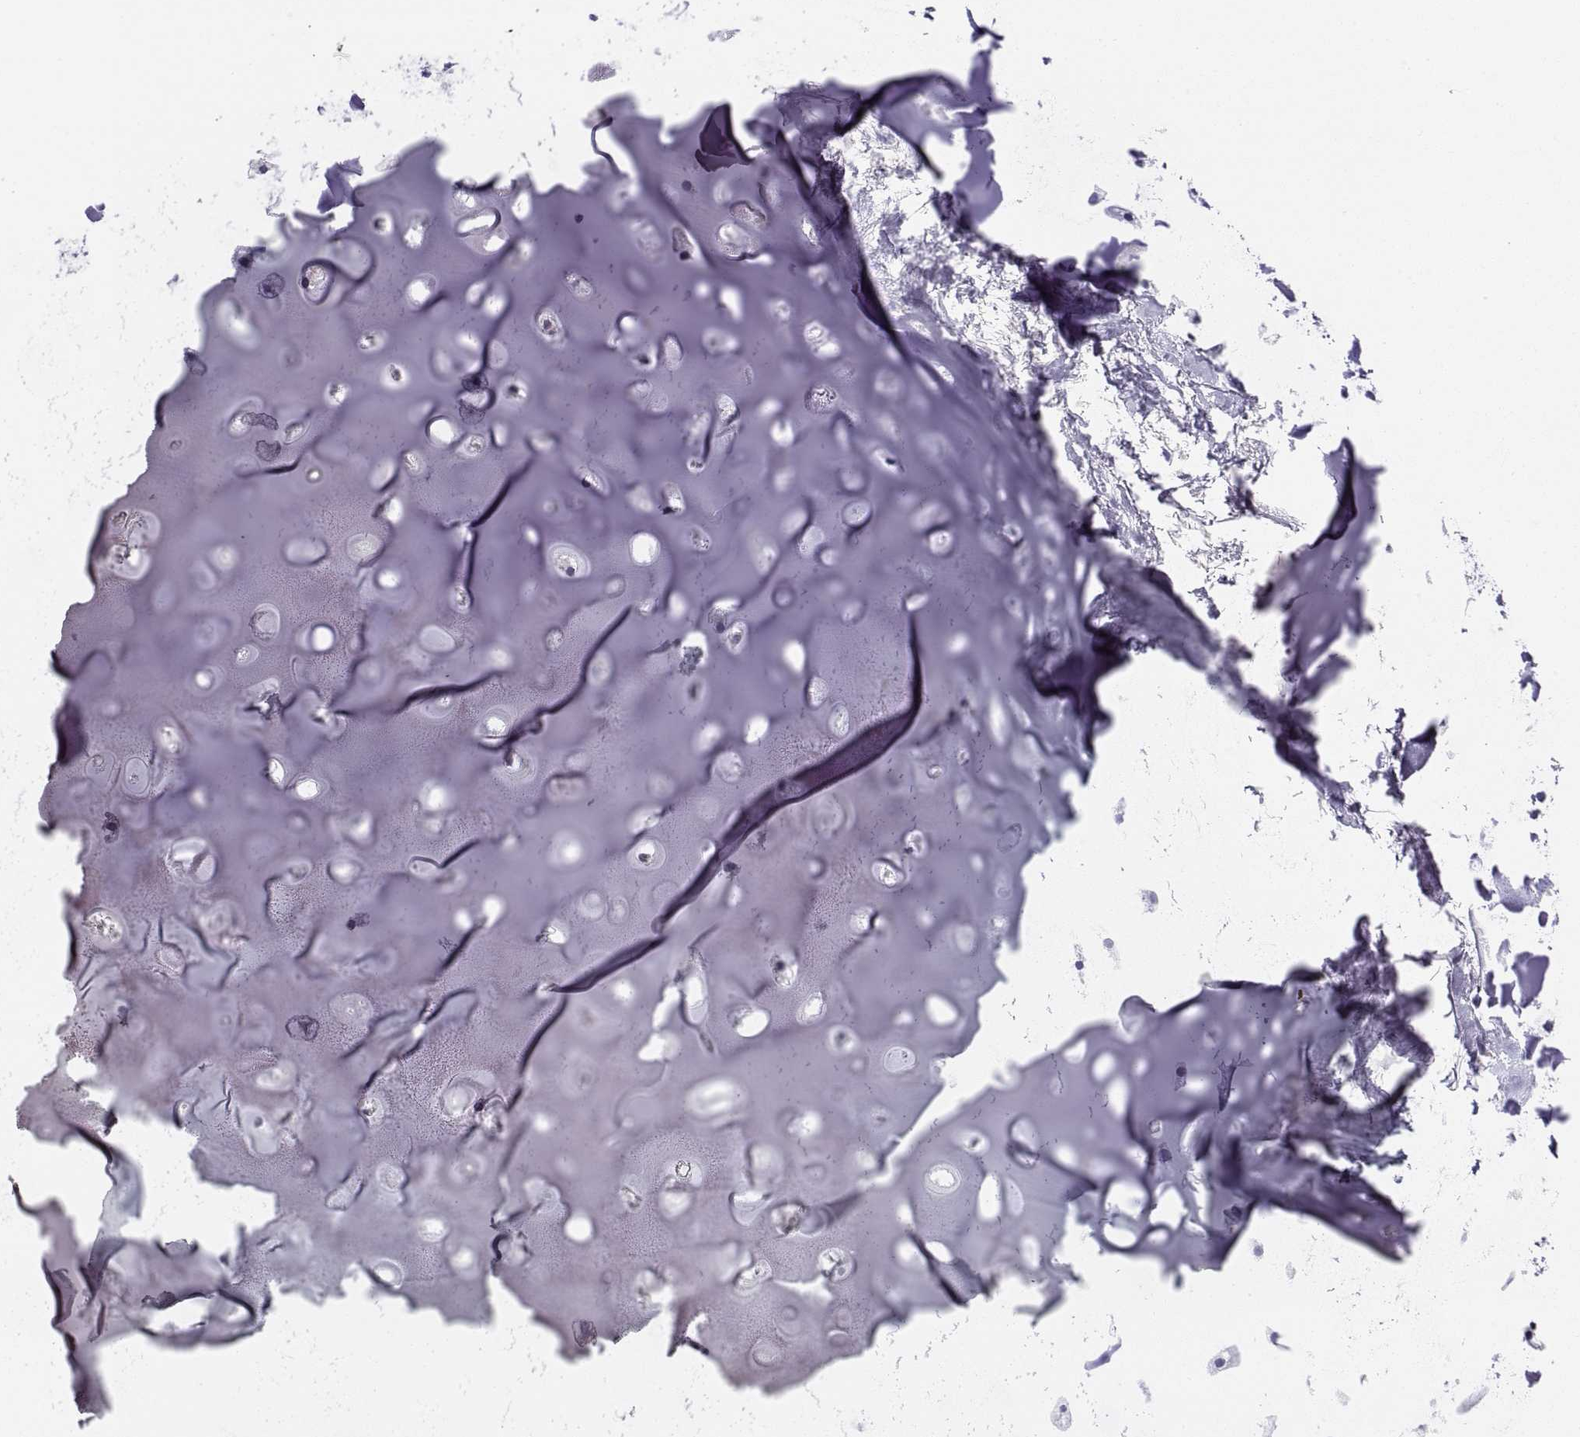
{"staining": {"intensity": "negative", "quantity": "none", "location": "none"}, "tissue": "adipose tissue", "cell_type": "Adipocytes", "image_type": "normal", "snomed": [{"axis": "morphology", "description": "Normal tissue, NOS"}, {"axis": "morphology", "description": "Squamous cell carcinoma, NOS"}, {"axis": "topography", "description": "Cartilage tissue"}, {"axis": "topography", "description": "Lung"}], "caption": "An image of adipose tissue stained for a protein demonstrates no brown staining in adipocytes. (IHC, brightfield microscopy, high magnification).", "gene": "MAGEB2", "patient": {"sex": "male", "age": 66}}